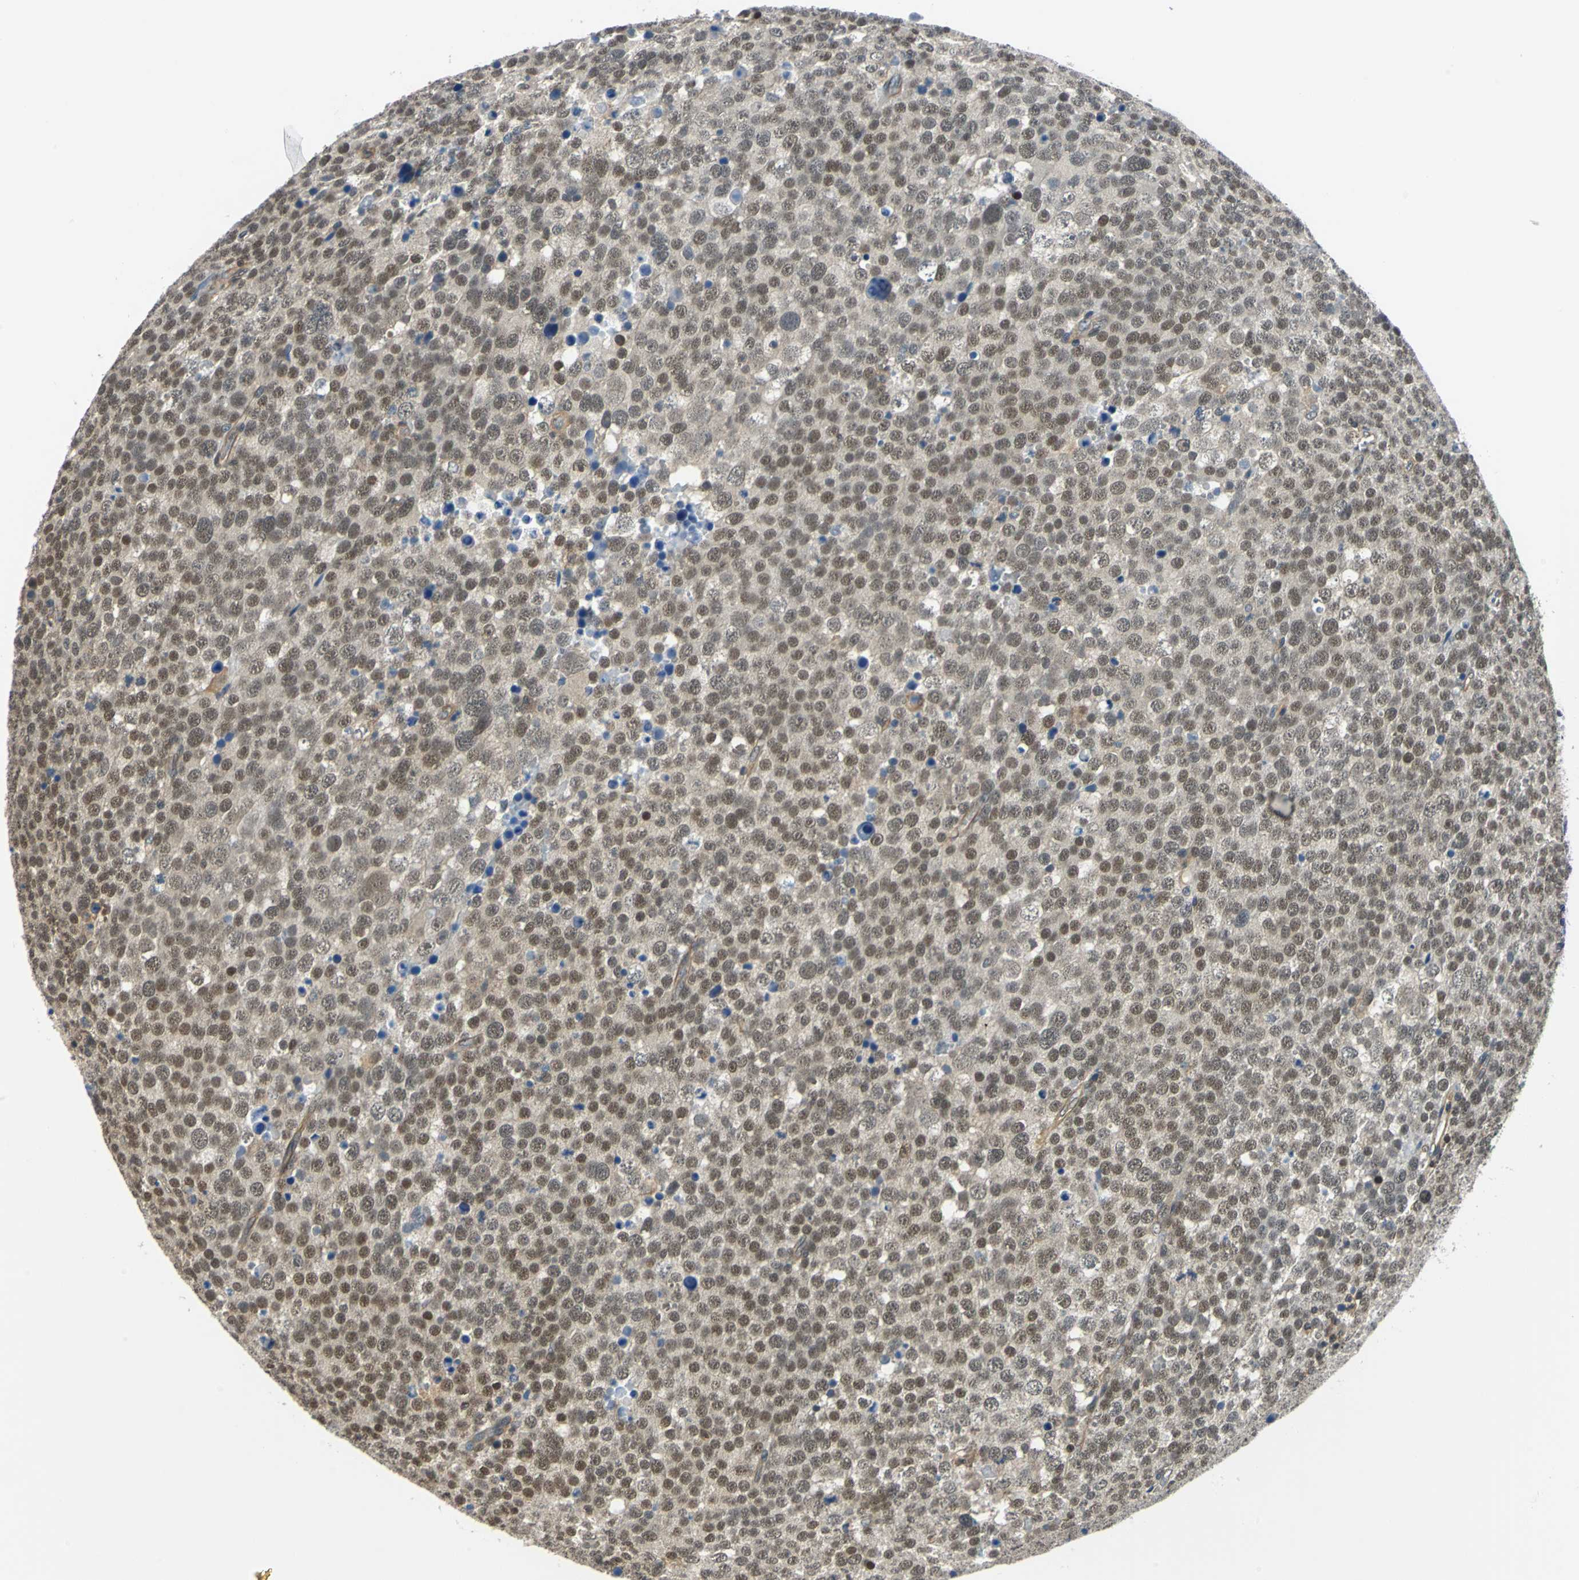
{"staining": {"intensity": "moderate", "quantity": ">75%", "location": "cytoplasmic/membranous,nuclear"}, "tissue": "testis cancer", "cell_type": "Tumor cells", "image_type": "cancer", "snomed": [{"axis": "morphology", "description": "Seminoma, NOS"}, {"axis": "topography", "description": "Testis"}], "caption": "Protein staining of testis cancer tissue shows moderate cytoplasmic/membranous and nuclear positivity in about >75% of tumor cells.", "gene": "ARPC3", "patient": {"sex": "male", "age": 71}}